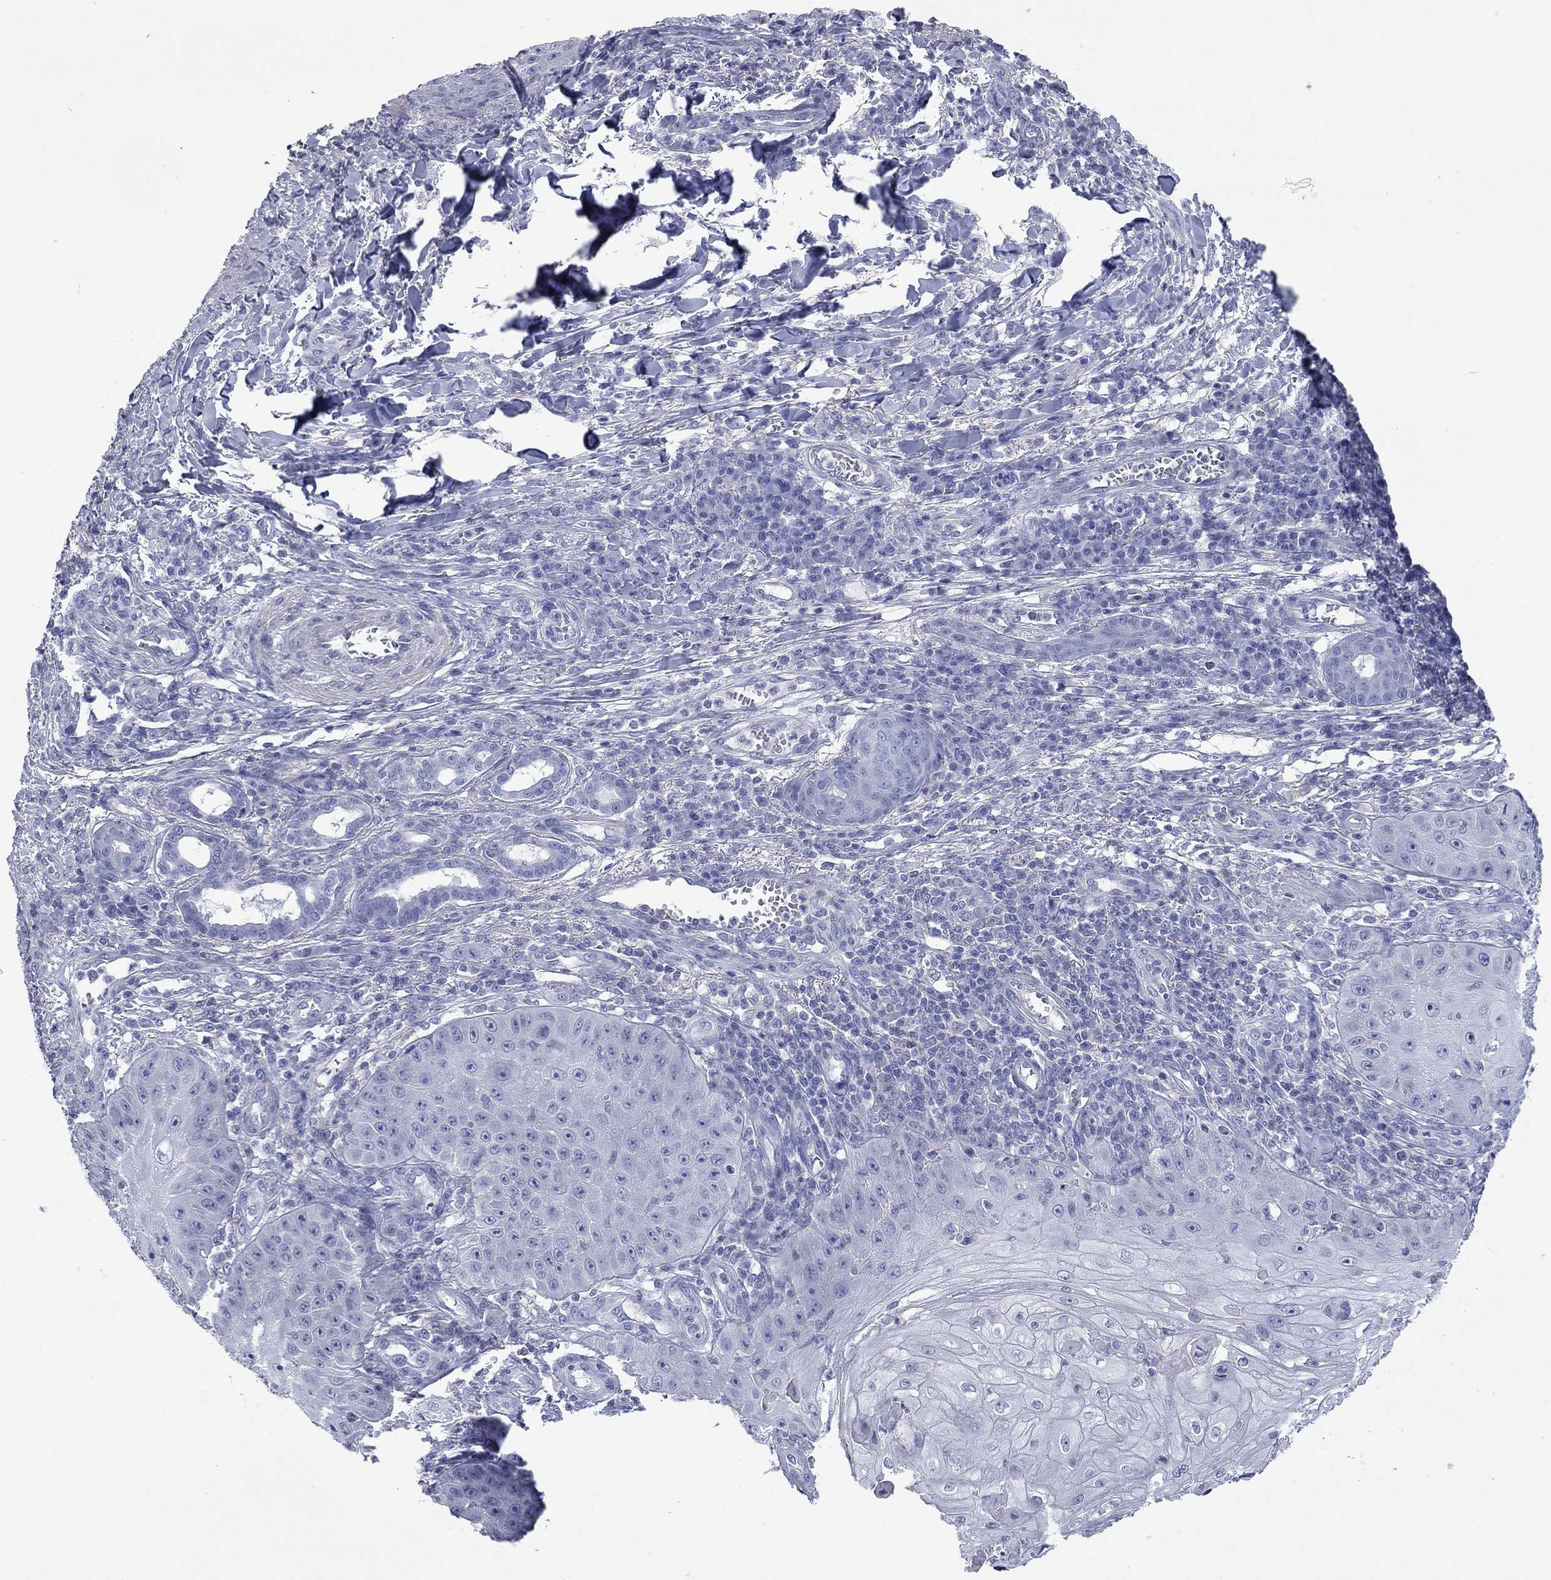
{"staining": {"intensity": "negative", "quantity": "none", "location": "none"}, "tissue": "skin cancer", "cell_type": "Tumor cells", "image_type": "cancer", "snomed": [{"axis": "morphology", "description": "Squamous cell carcinoma, NOS"}, {"axis": "topography", "description": "Skin"}], "caption": "Protein analysis of squamous cell carcinoma (skin) exhibits no significant positivity in tumor cells.", "gene": "ACTL7B", "patient": {"sex": "male", "age": 70}}